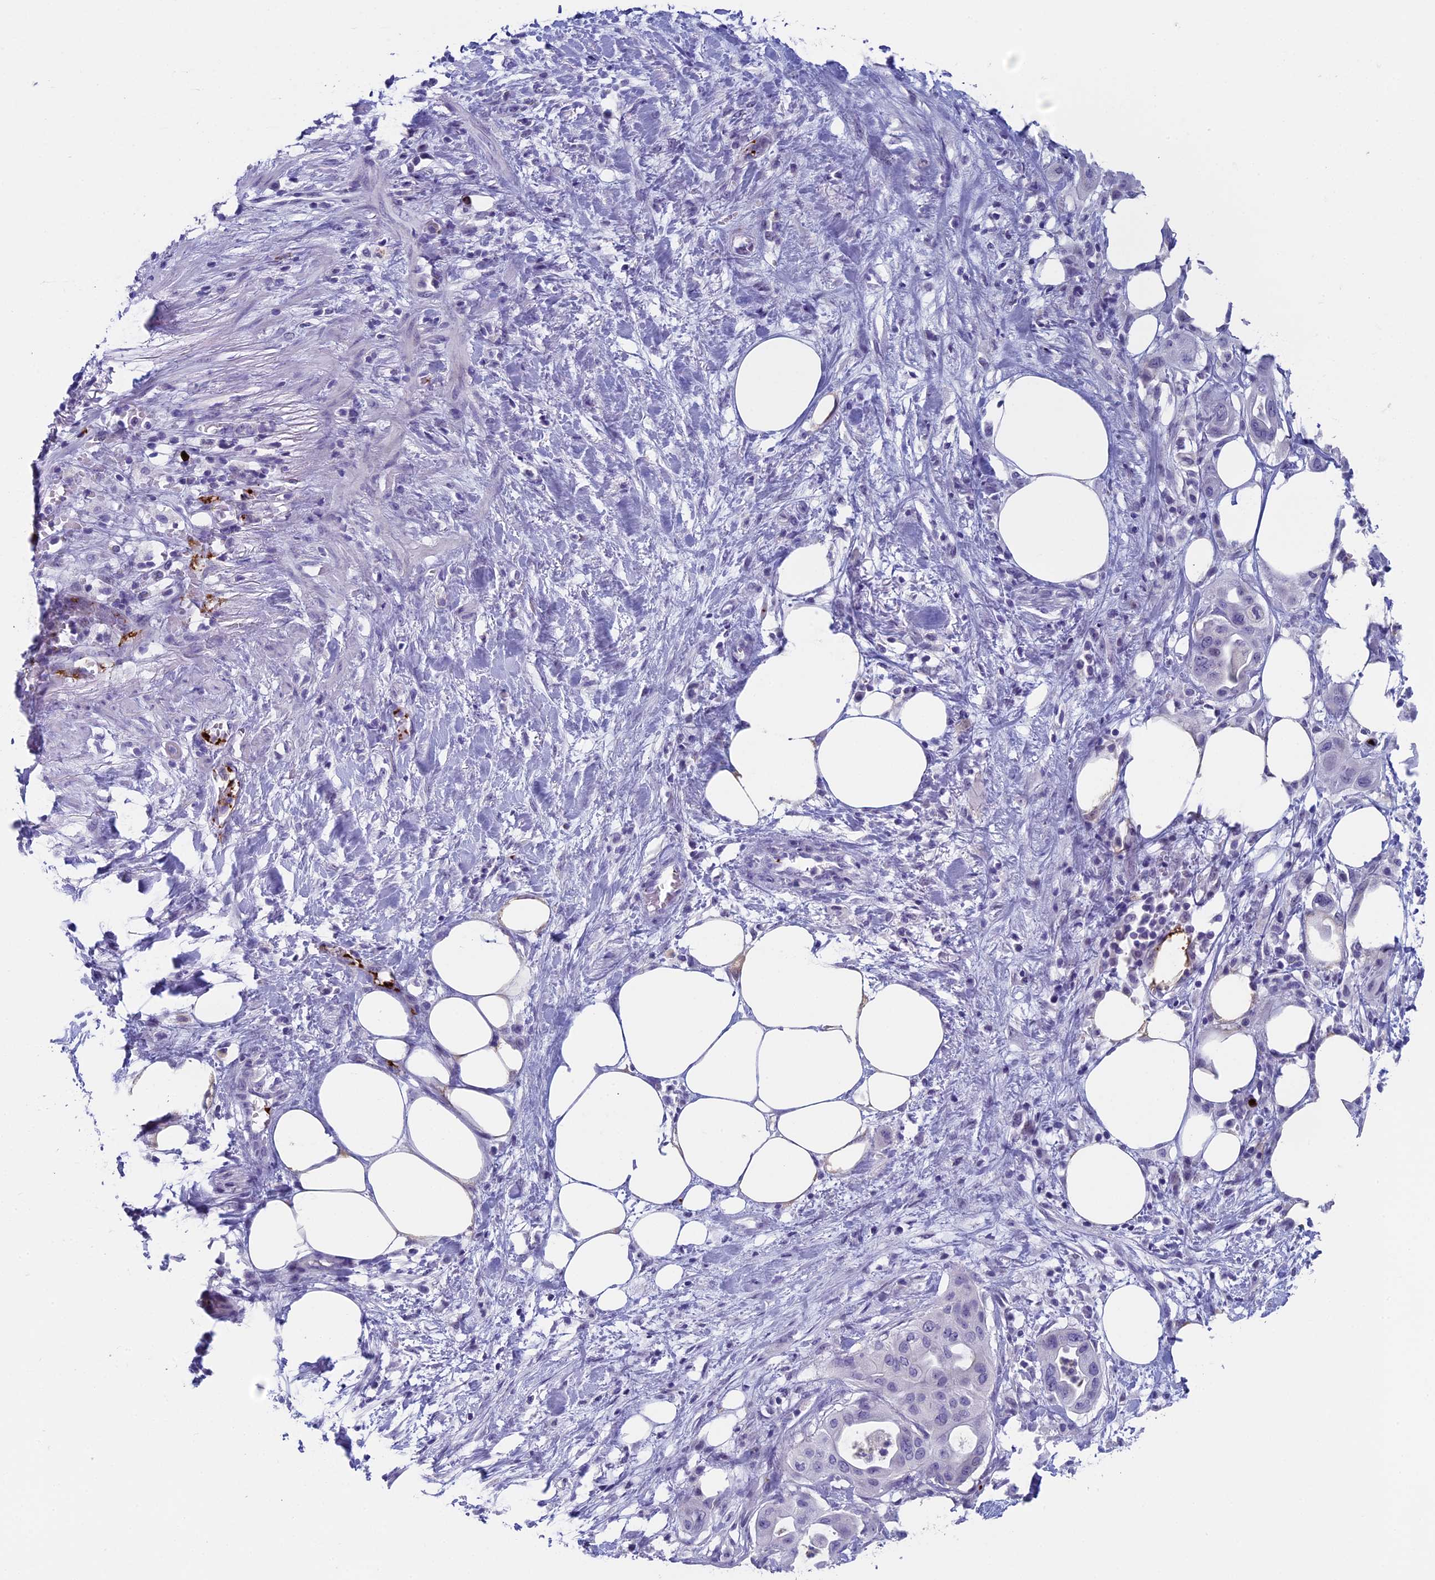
{"staining": {"intensity": "negative", "quantity": "none", "location": "none"}, "tissue": "pancreatic cancer", "cell_type": "Tumor cells", "image_type": "cancer", "snomed": [{"axis": "morphology", "description": "Adenocarcinoma, NOS"}, {"axis": "topography", "description": "Pancreas"}], "caption": "Histopathology image shows no protein positivity in tumor cells of pancreatic cancer tissue. (Stains: DAB (3,3'-diaminobenzidine) immunohistochemistry (IHC) with hematoxylin counter stain, Microscopy: brightfield microscopy at high magnification).", "gene": "AIFM2", "patient": {"sex": "male", "age": 68}}